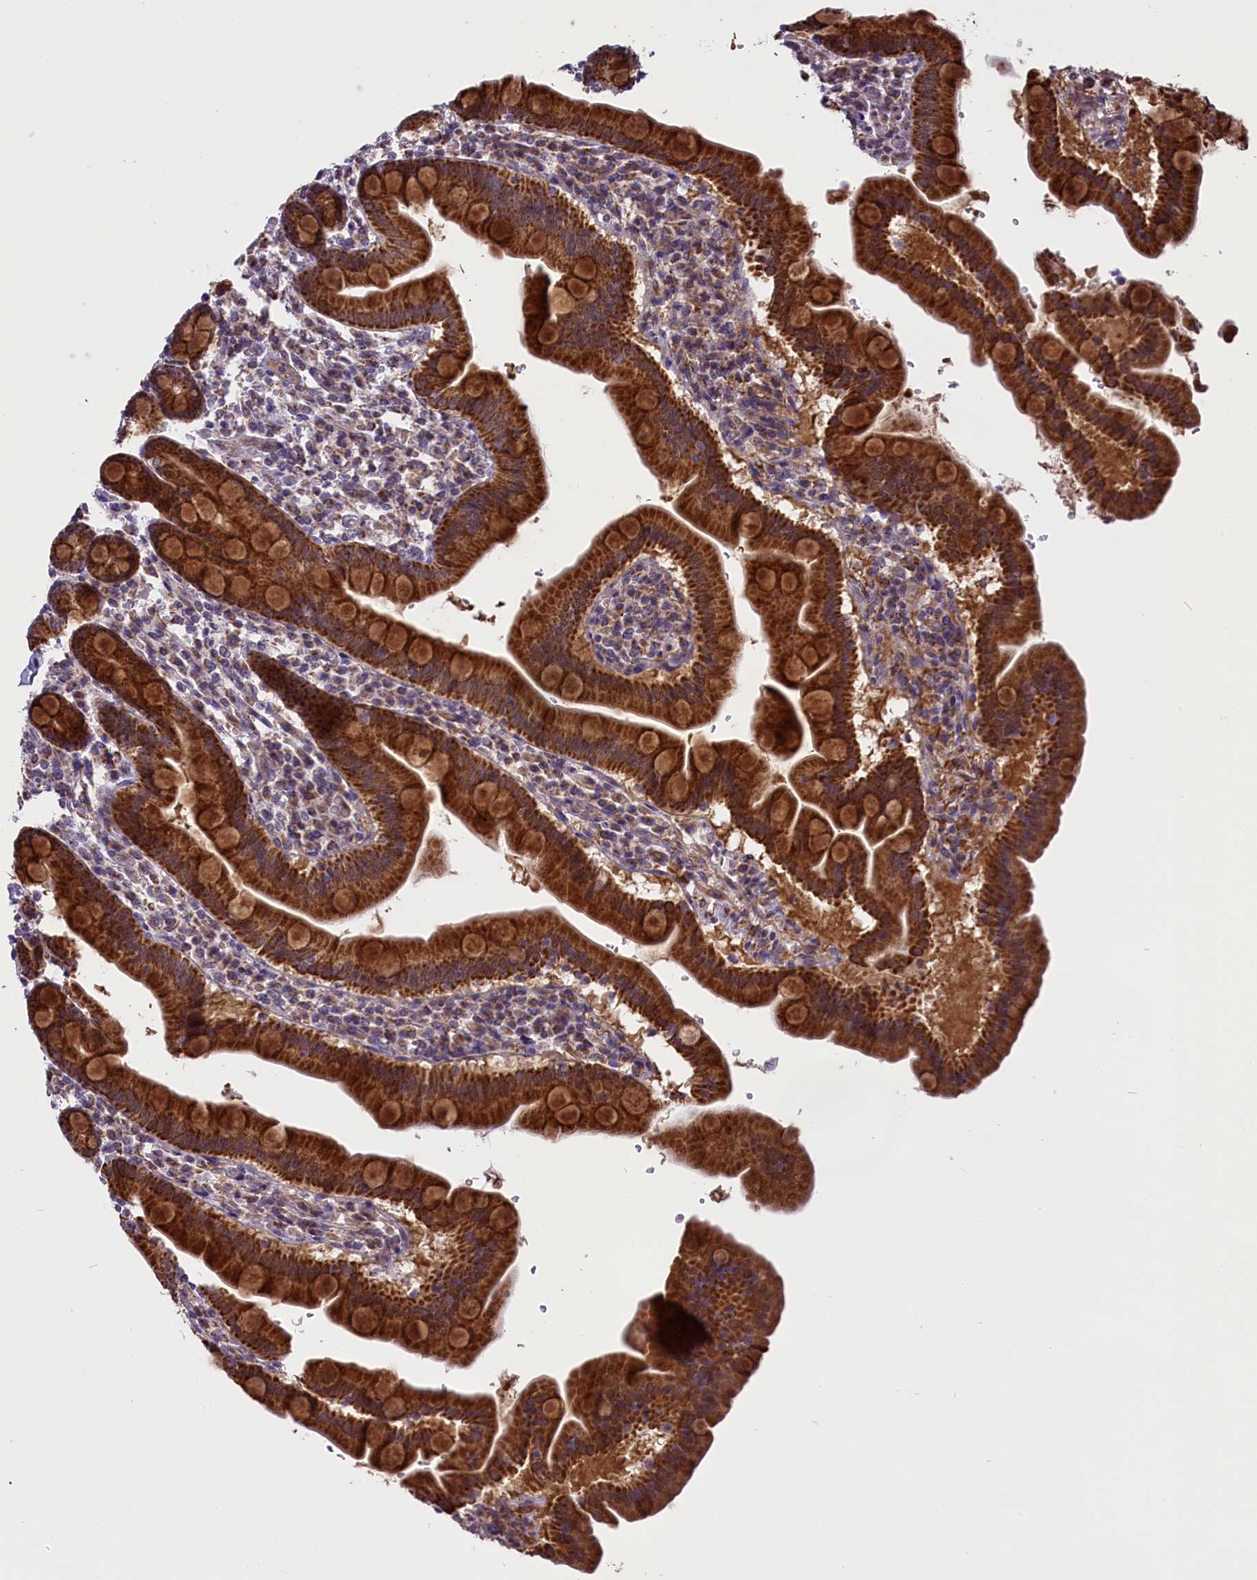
{"staining": {"intensity": "strong", "quantity": ">75%", "location": "cytoplasmic/membranous"}, "tissue": "duodenum", "cell_type": "Glandular cells", "image_type": "normal", "snomed": [{"axis": "morphology", "description": "Normal tissue, NOS"}, {"axis": "topography", "description": "Duodenum"}], "caption": "IHC micrograph of normal duodenum stained for a protein (brown), which exhibits high levels of strong cytoplasmic/membranous expression in about >75% of glandular cells.", "gene": "GLRX5", "patient": {"sex": "male", "age": 50}}